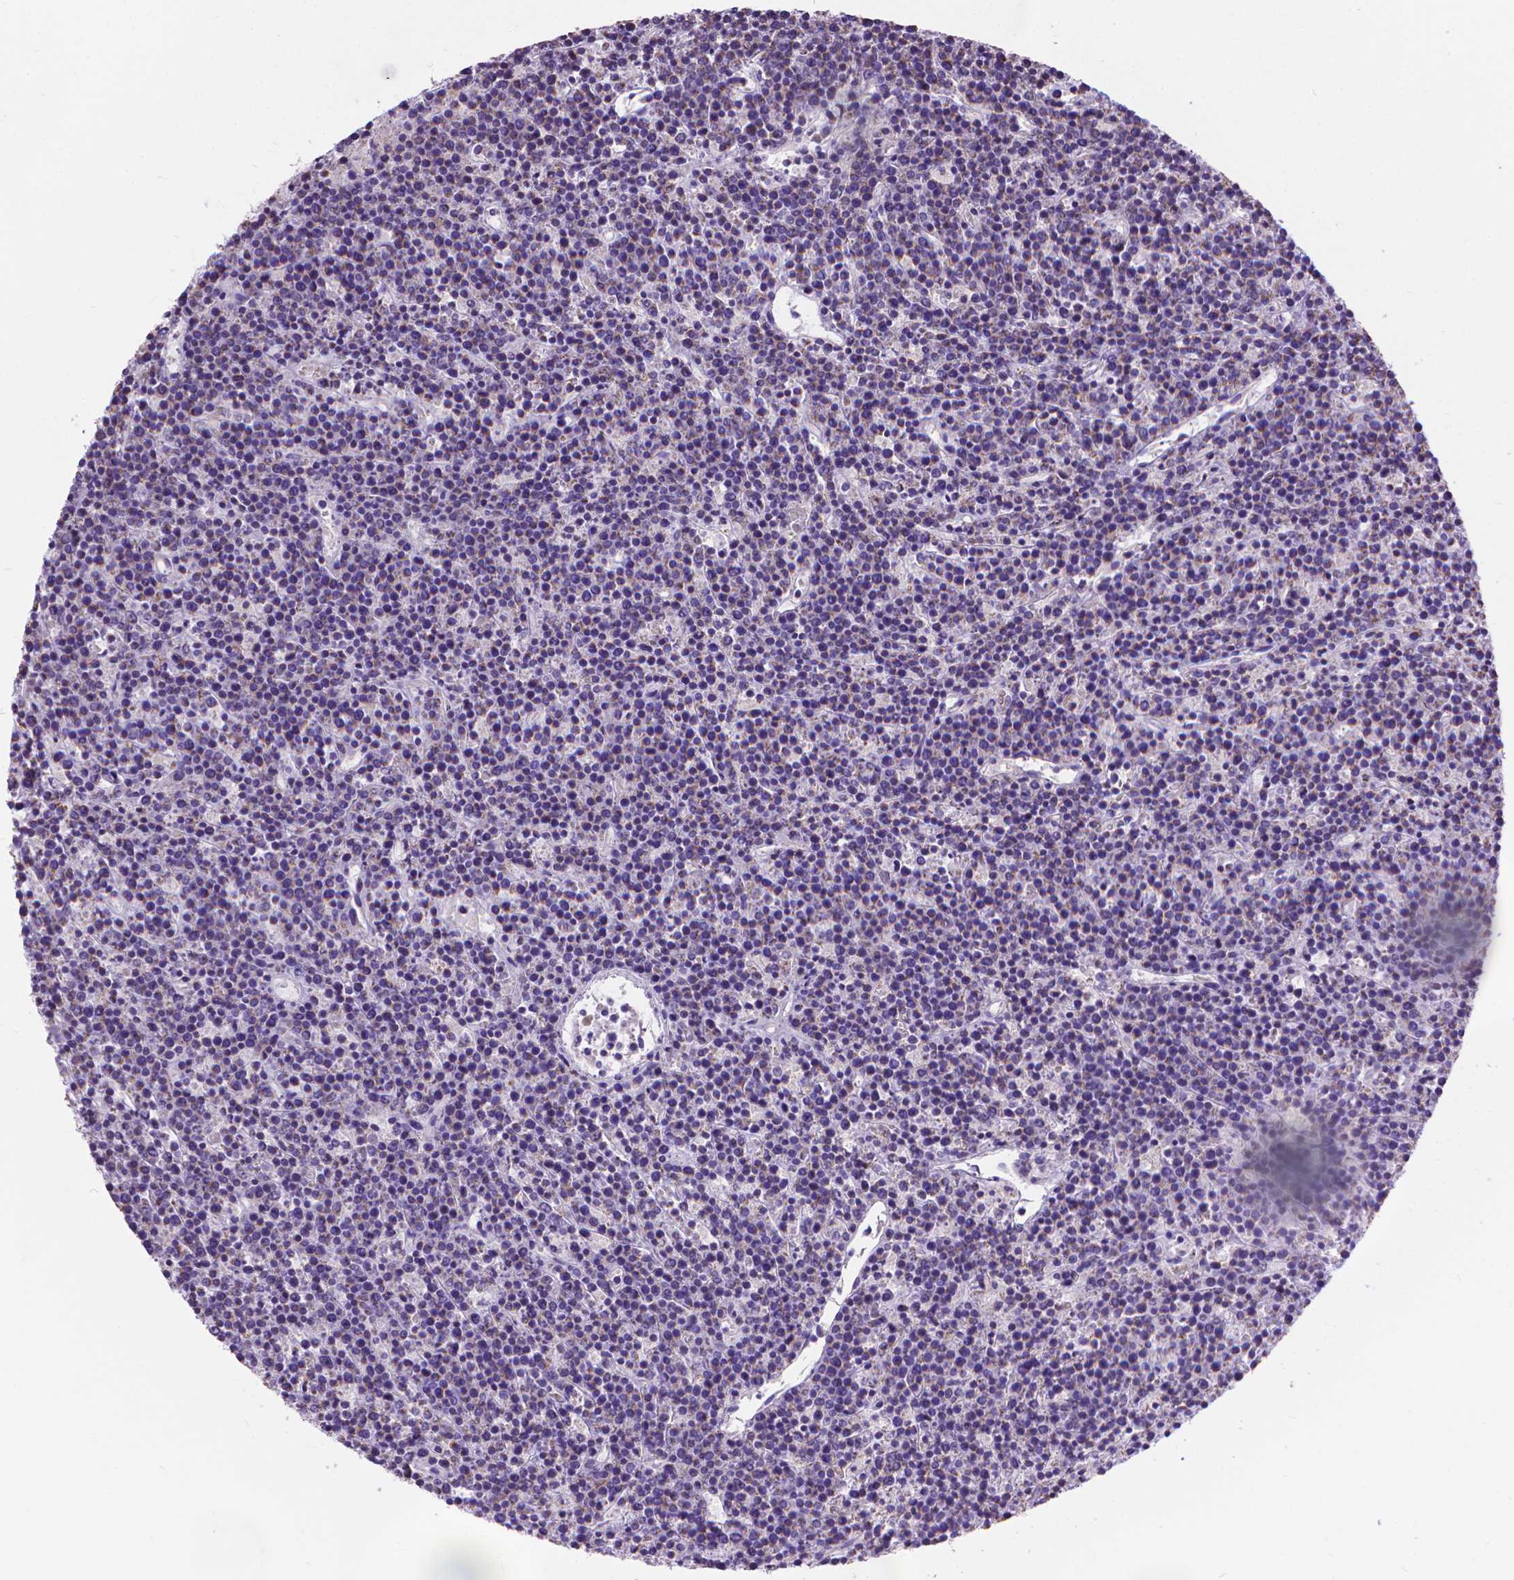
{"staining": {"intensity": "negative", "quantity": "none", "location": "none"}, "tissue": "lymphoma", "cell_type": "Tumor cells", "image_type": "cancer", "snomed": [{"axis": "morphology", "description": "Malignant lymphoma, non-Hodgkin's type, High grade"}, {"axis": "topography", "description": "Ovary"}], "caption": "Human high-grade malignant lymphoma, non-Hodgkin's type stained for a protein using IHC displays no positivity in tumor cells.", "gene": "SYN1", "patient": {"sex": "female", "age": 56}}